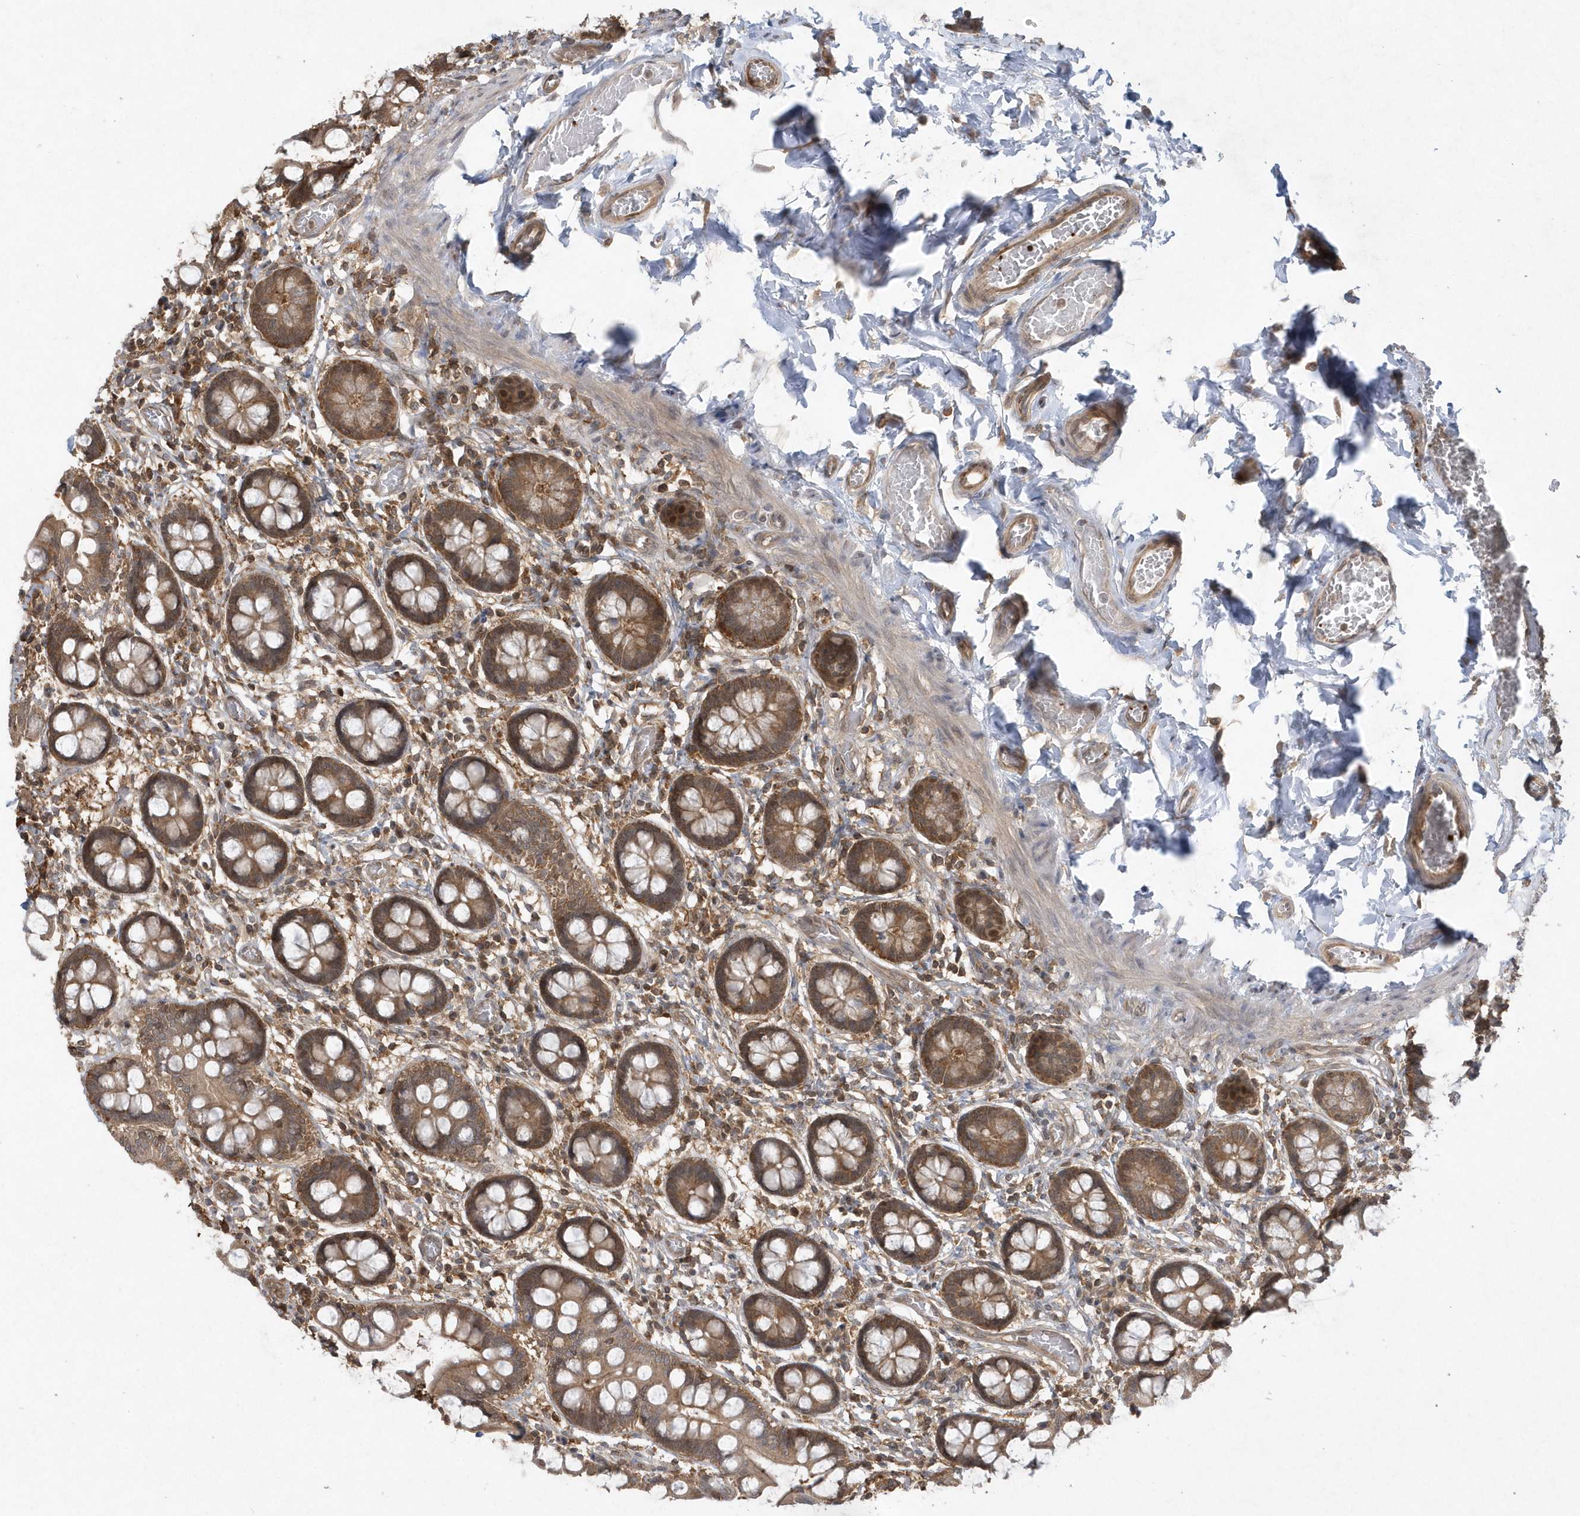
{"staining": {"intensity": "moderate", "quantity": ">75%", "location": "cytoplasmic/membranous"}, "tissue": "small intestine", "cell_type": "Glandular cells", "image_type": "normal", "snomed": [{"axis": "morphology", "description": "Normal tissue, NOS"}, {"axis": "topography", "description": "Small intestine"}], "caption": "A brown stain labels moderate cytoplasmic/membranous positivity of a protein in glandular cells of benign human small intestine. Using DAB (brown) and hematoxylin (blue) stains, captured at high magnification using brightfield microscopy.", "gene": "ACYP1", "patient": {"sex": "male", "age": 52}}